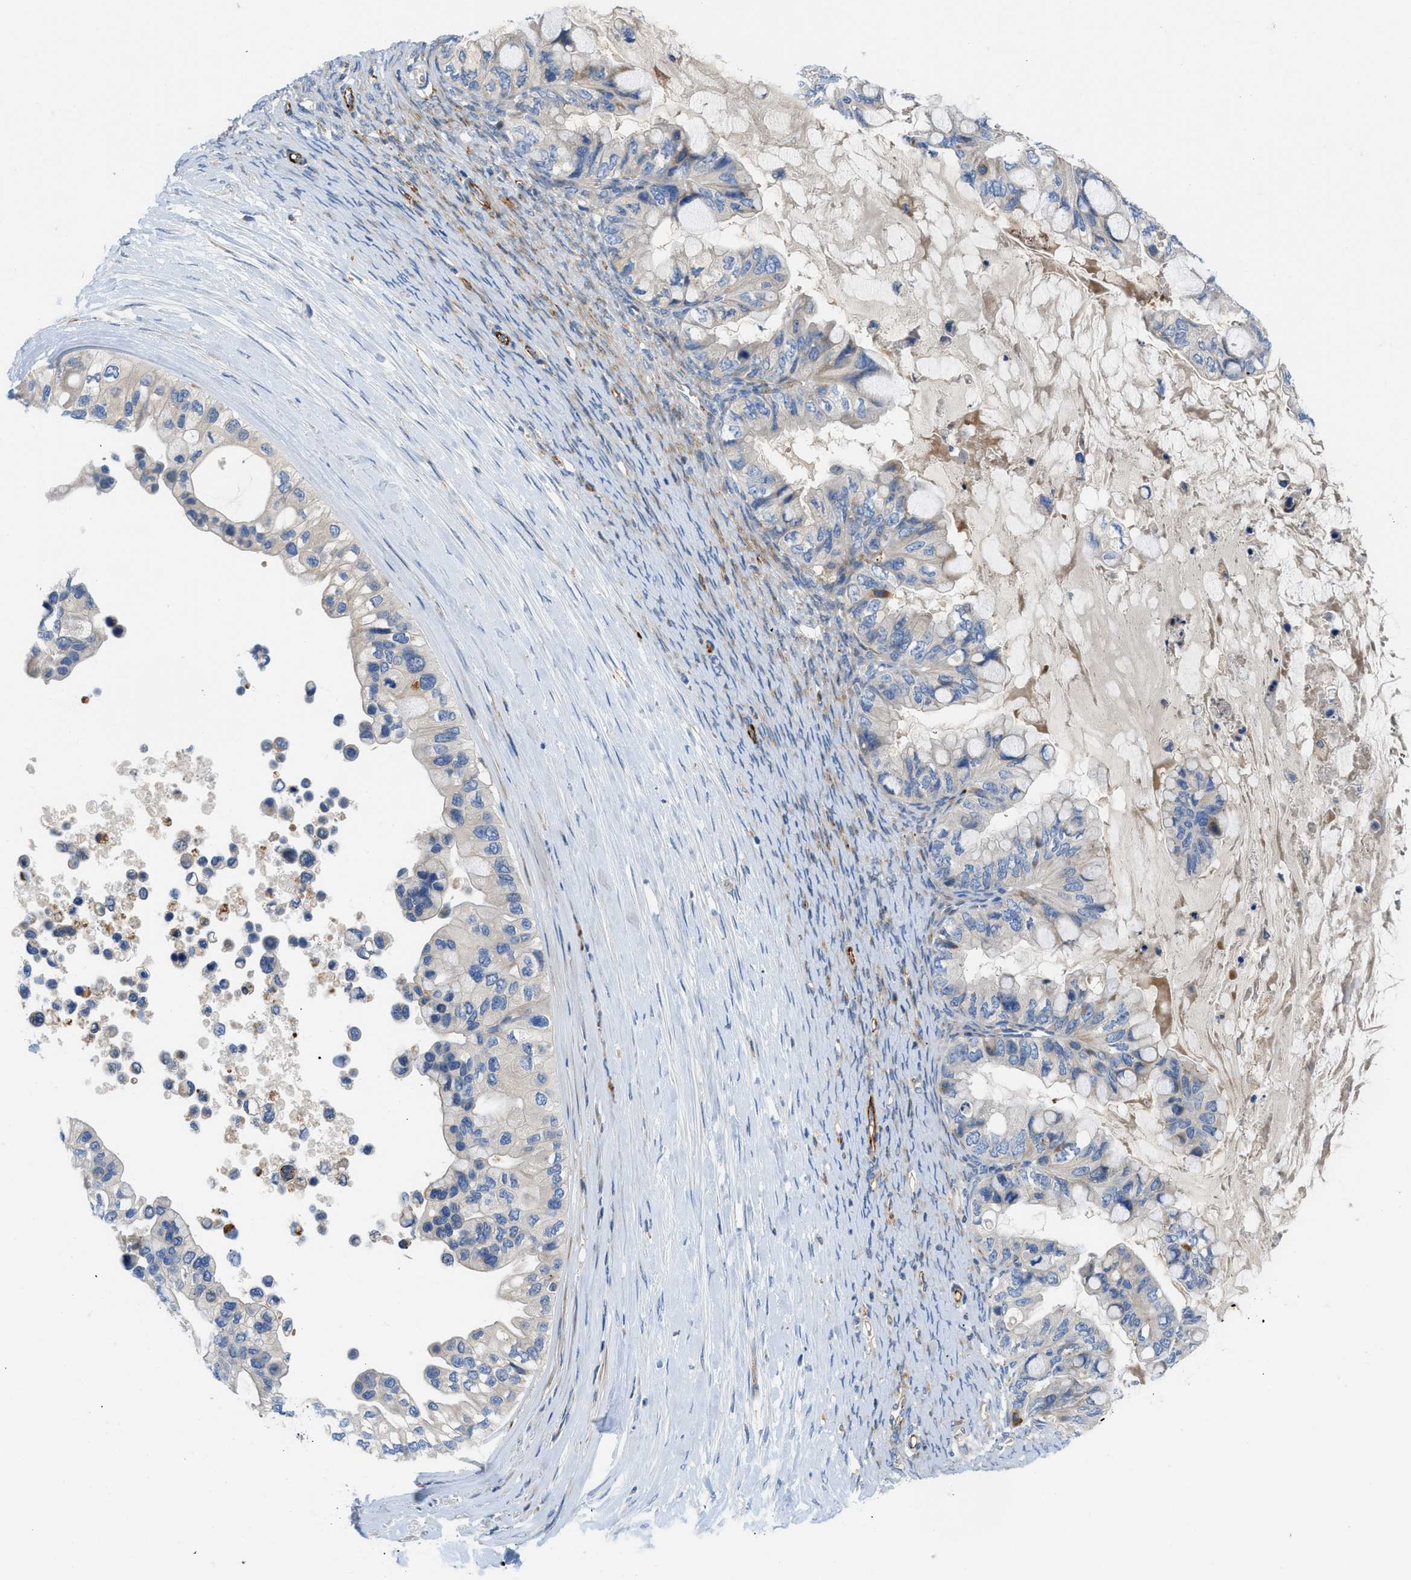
{"staining": {"intensity": "negative", "quantity": "none", "location": "none"}, "tissue": "ovarian cancer", "cell_type": "Tumor cells", "image_type": "cancer", "snomed": [{"axis": "morphology", "description": "Cystadenocarcinoma, mucinous, NOS"}, {"axis": "topography", "description": "Ovary"}], "caption": "Human ovarian mucinous cystadenocarcinoma stained for a protein using immunohistochemistry (IHC) demonstrates no expression in tumor cells.", "gene": "ZNF831", "patient": {"sex": "female", "age": 80}}